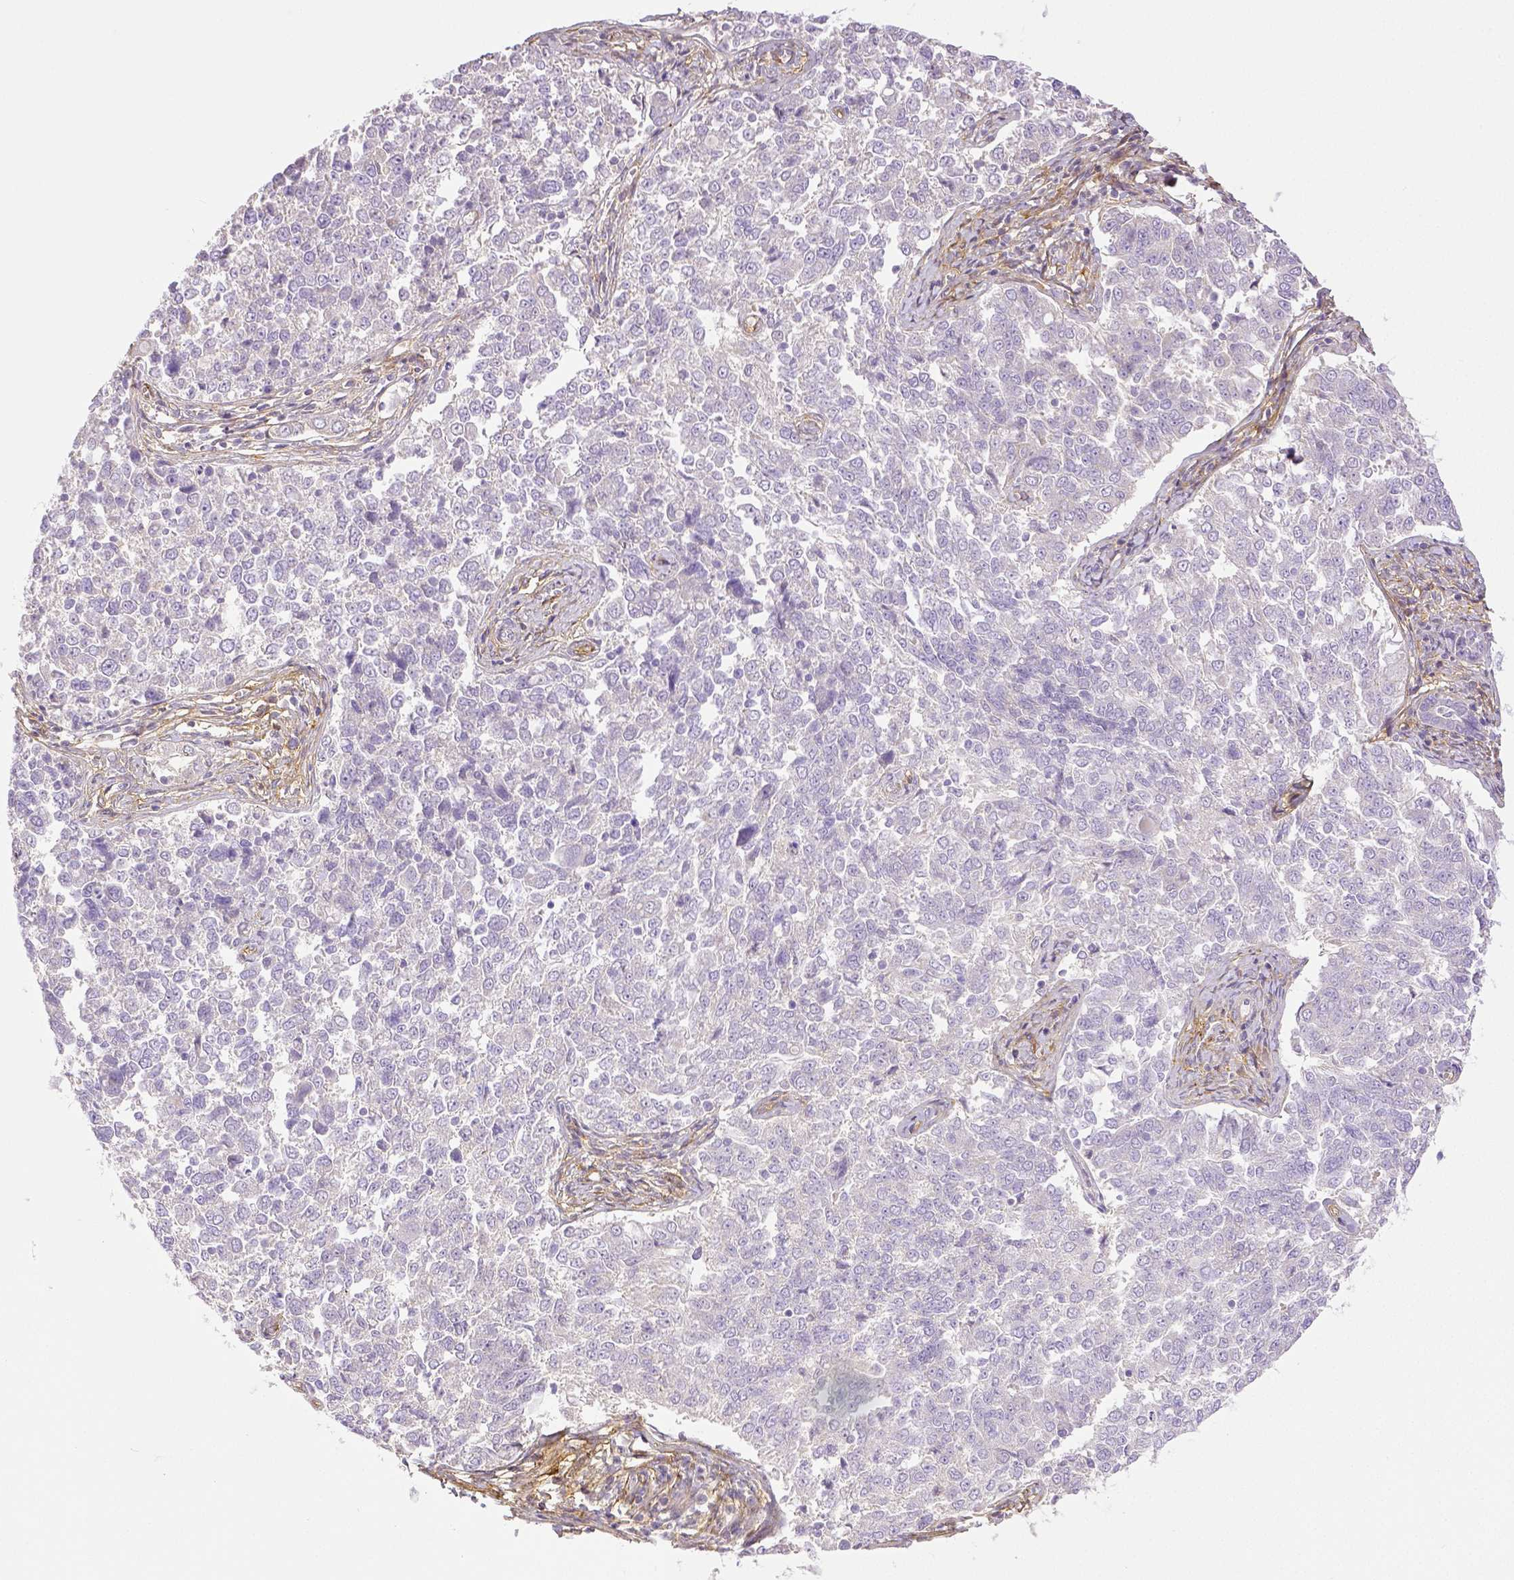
{"staining": {"intensity": "negative", "quantity": "none", "location": "none"}, "tissue": "endometrial cancer", "cell_type": "Tumor cells", "image_type": "cancer", "snomed": [{"axis": "morphology", "description": "Adenocarcinoma, NOS"}, {"axis": "topography", "description": "Endometrium"}], "caption": "IHC micrograph of neoplastic tissue: human endometrial cancer (adenocarcinoma) stained with DAB (3,3'-diaminobenzidine) demonstrates no significant protein staining in tumor cells.", "gene": "THY1", "patient": {"sex": "female", "age": 43}}